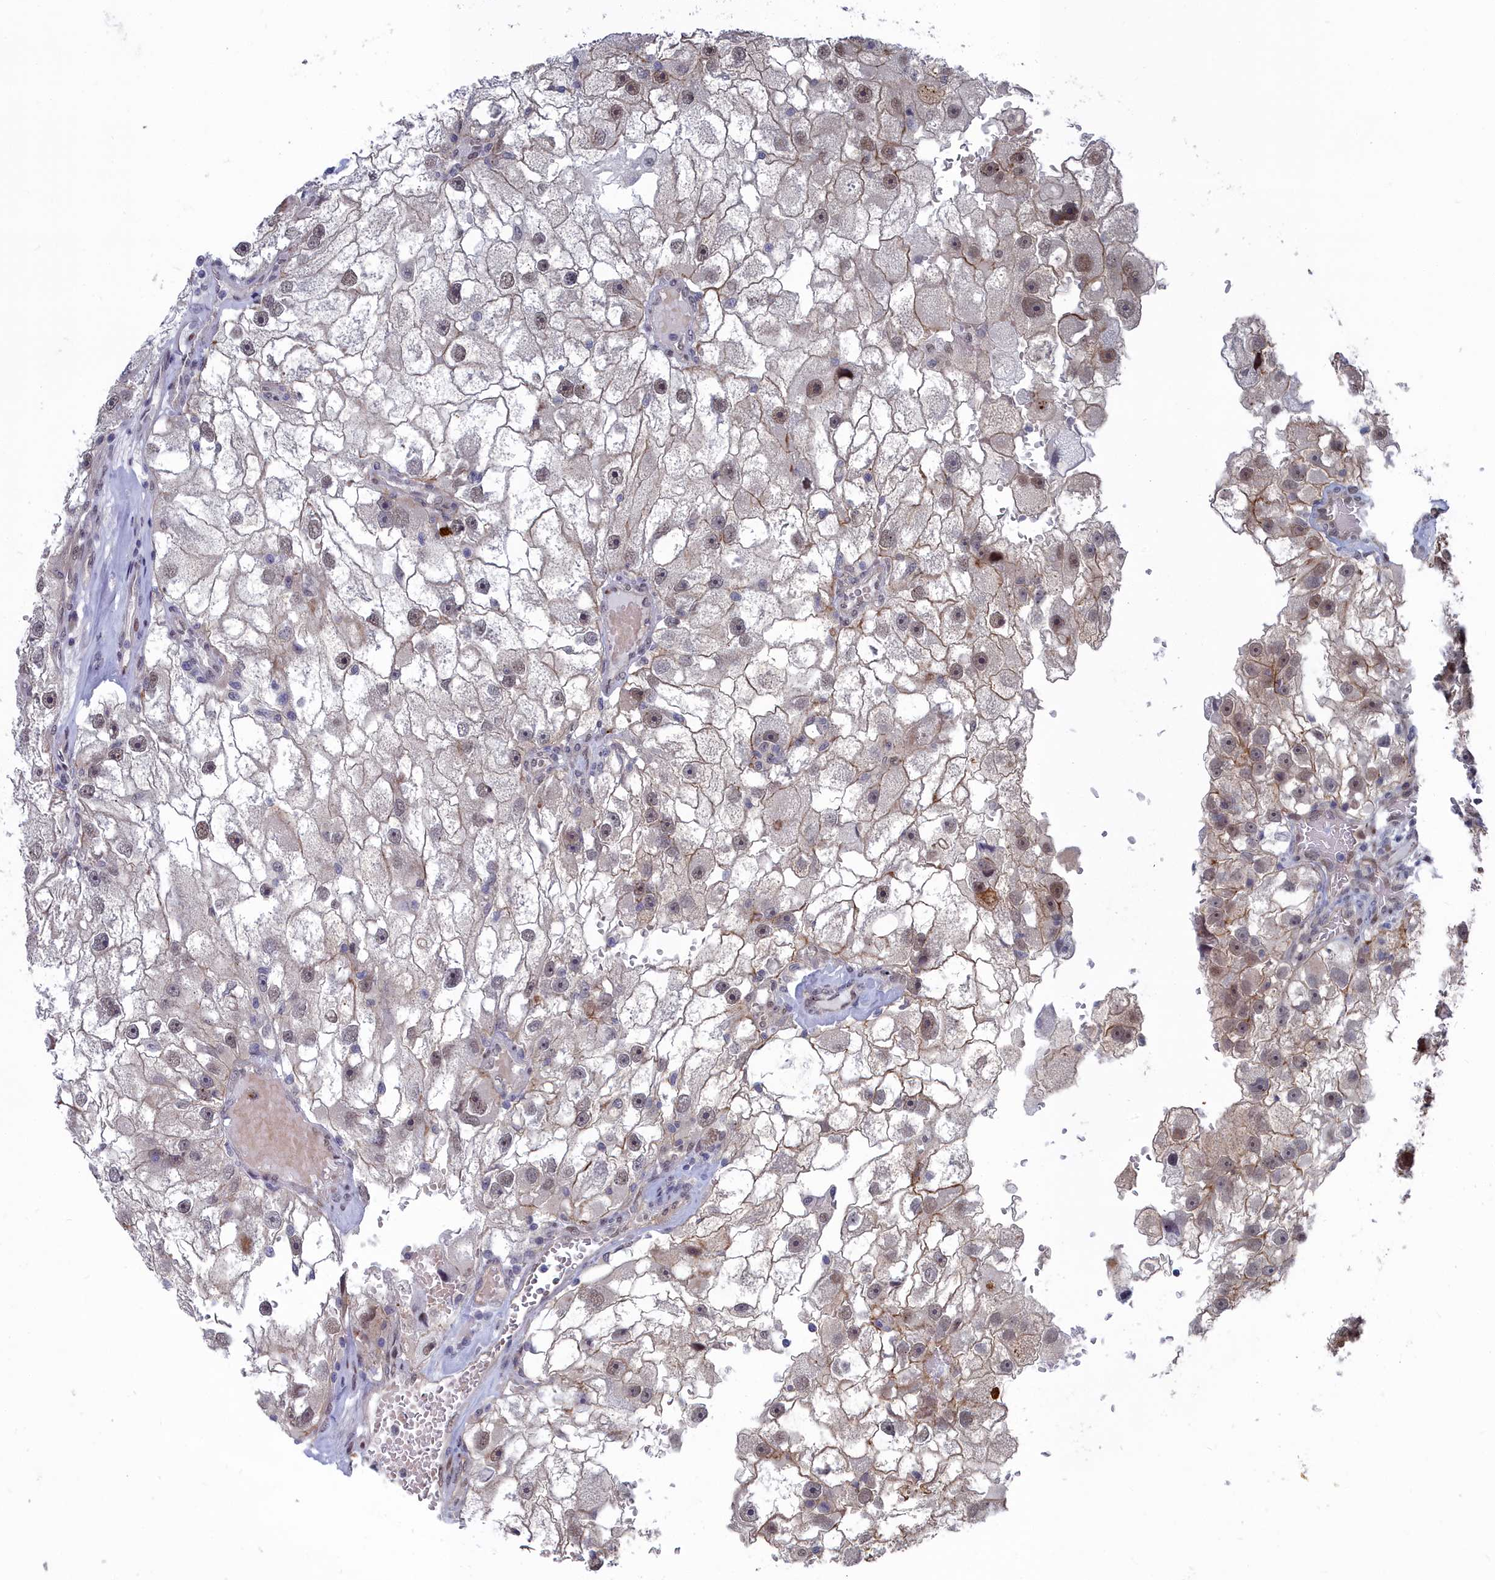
{"staining": {"intensity": "weak", "quantity": "25%-75%", "location": "nuclear"}, "tissue": "renal cancer", "cell_type": "Tumor cells", "image_type": "cancer", "snomed": [{"axis": "morphology", "description": "Adenocarcinoma, NOS"}, {"axis": "topography", "description": "Kidney"}], "caption": "The photomicrograph demonstrates a brown stain indicating the presence of a protein in the nuclear of tumor cells in adenocarcinoma (renal). The staining was performed using DAB, with brown indicating positive protein expression. Nuclei are stained blue with hematoxylin.", "gene": "RPS27A", "patient": {"sex": "male", "age": 63}}